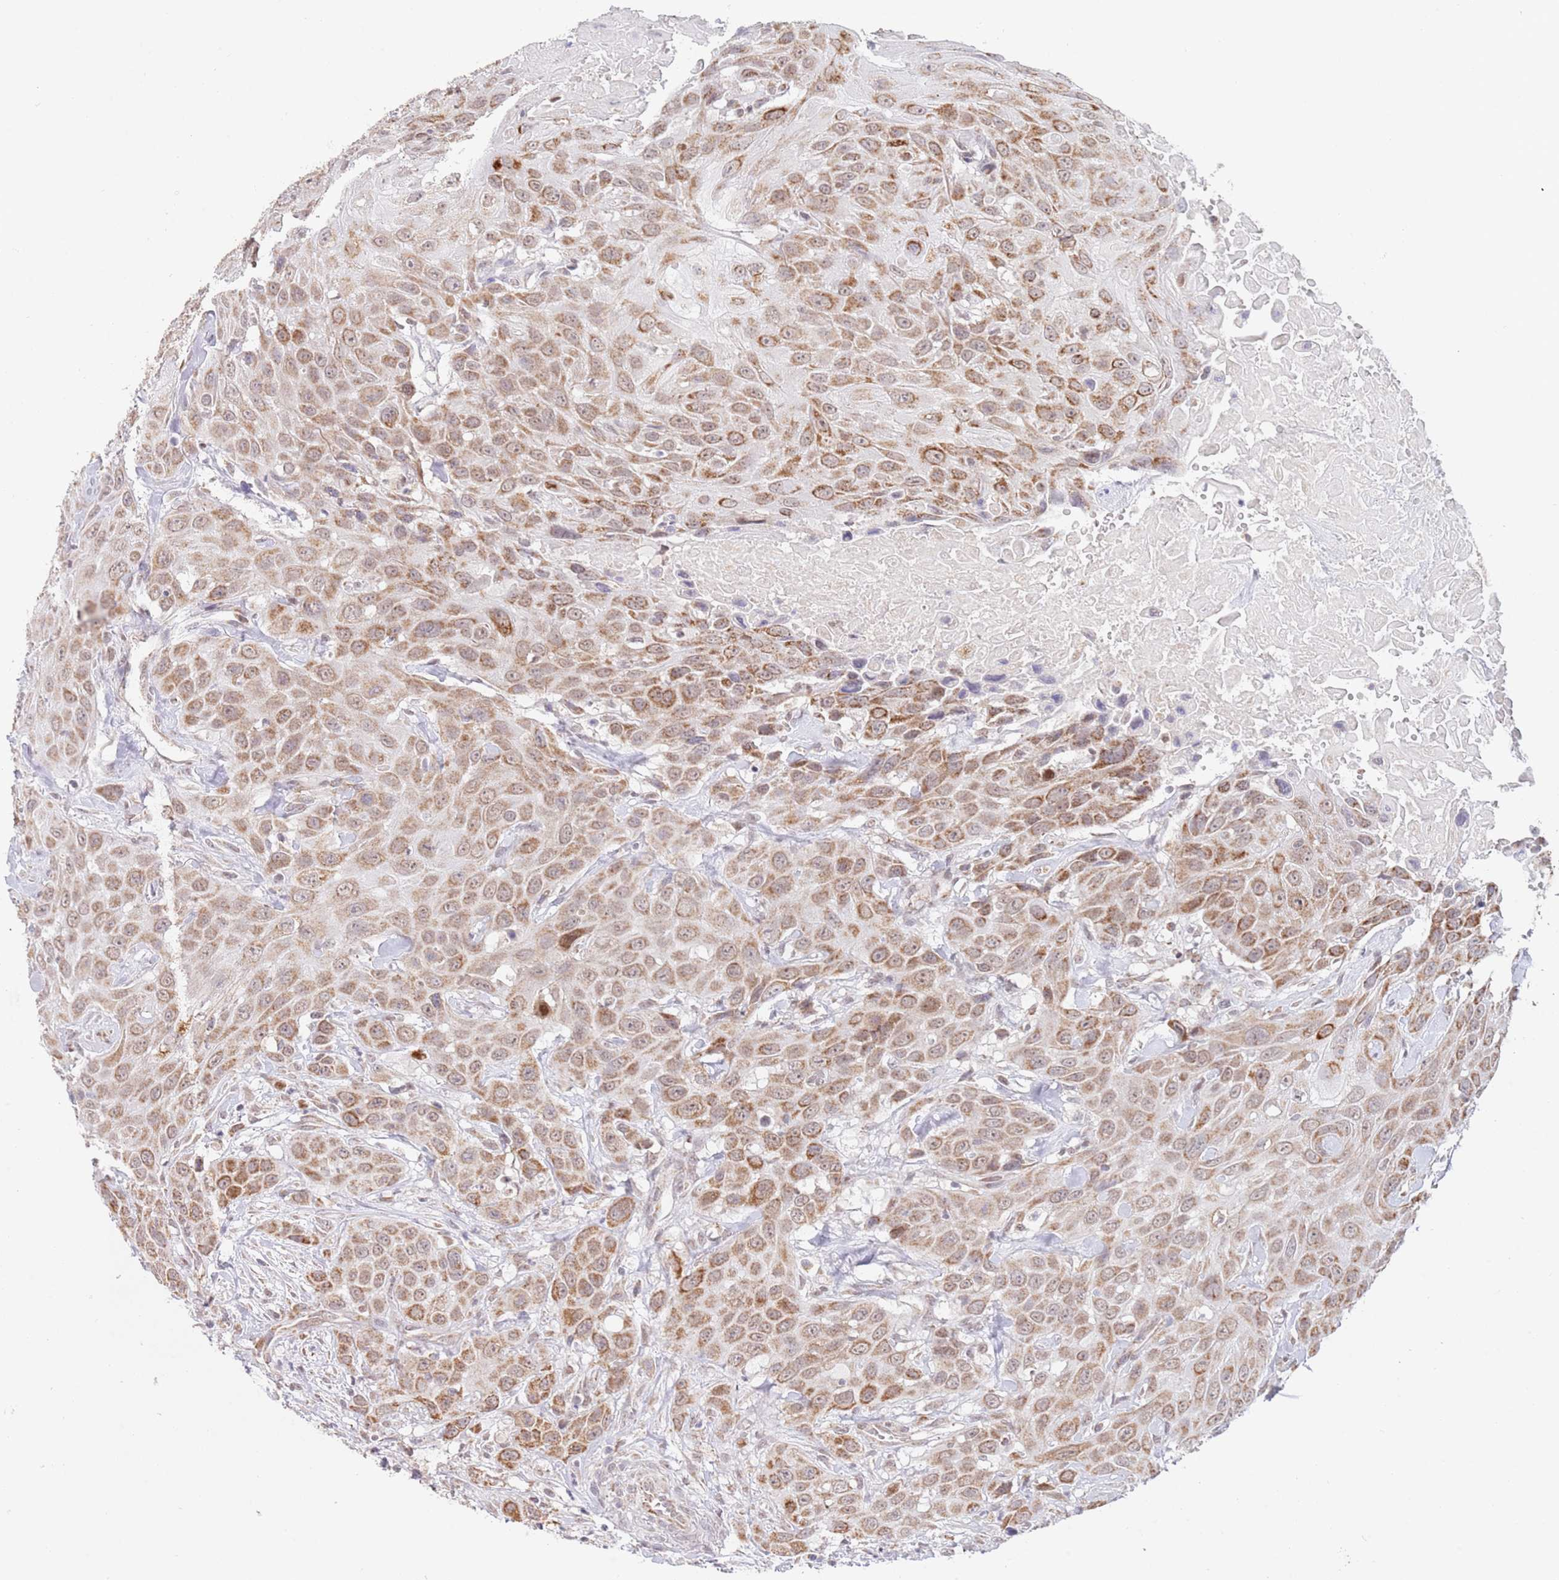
{"staining": {"intensity": "moderate", "quantity": ">75%", "location": "cytoplasmic/membranous"}, "tissue": "head and neck cancer", "cell_type": "Tumor cells", "image_type": "cancer", "snomed": [{"axis": "morphology", "description": "Squamous cell carcinoma, NOS"}, {"axis": "topography", "description": "Head-Neck"}], "caption": "Brown immunohistochemical staining in human head and neck cancer (squamous cell carcinoma) shows moderate cytoplasmic/membranous staining in about >75% of tumor cells. (DAB (3,3'-diaminobenzidine) IHC, brown staining for protein, blue staining for nuclei).", "gene": "TIMM13", "patient": {"sex": "male", "age": 81}}